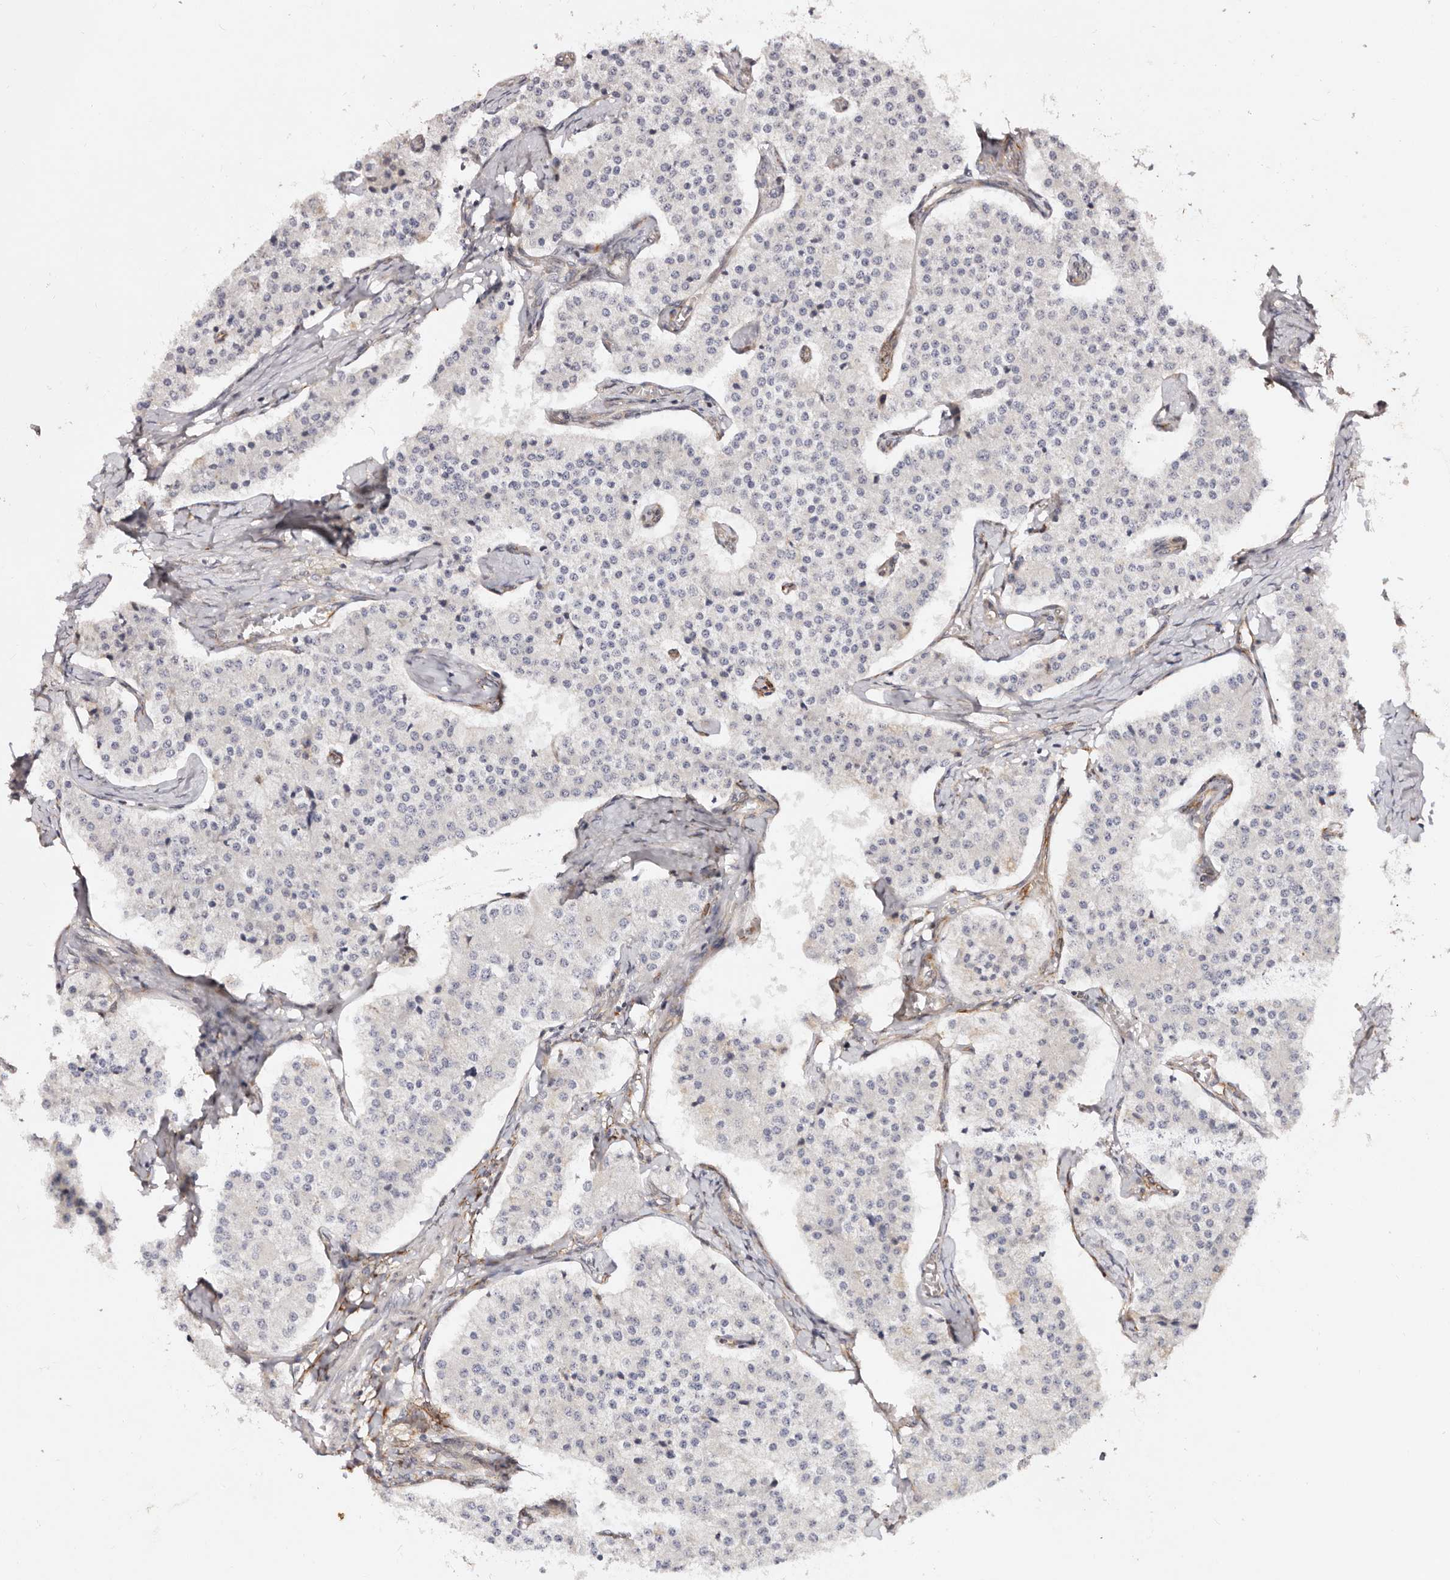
{"staining": {"intensity": "negative", "quantity": "none", "location": "none"}, "tissue": "carcinoid", "cell_type": "Tumor cells", "image_type": "cancer", "snomed": [{"axis": "morphology", "description": "Carcinoid, malignant, NOS"}, {"axis": "topography", "description": "Colon"}], "caption": "Tumor cells show no significant protein positivity in carcinoid (malignant).", "gene": "SERPINH1", "patient": {"sex": "female", "age": 52}}